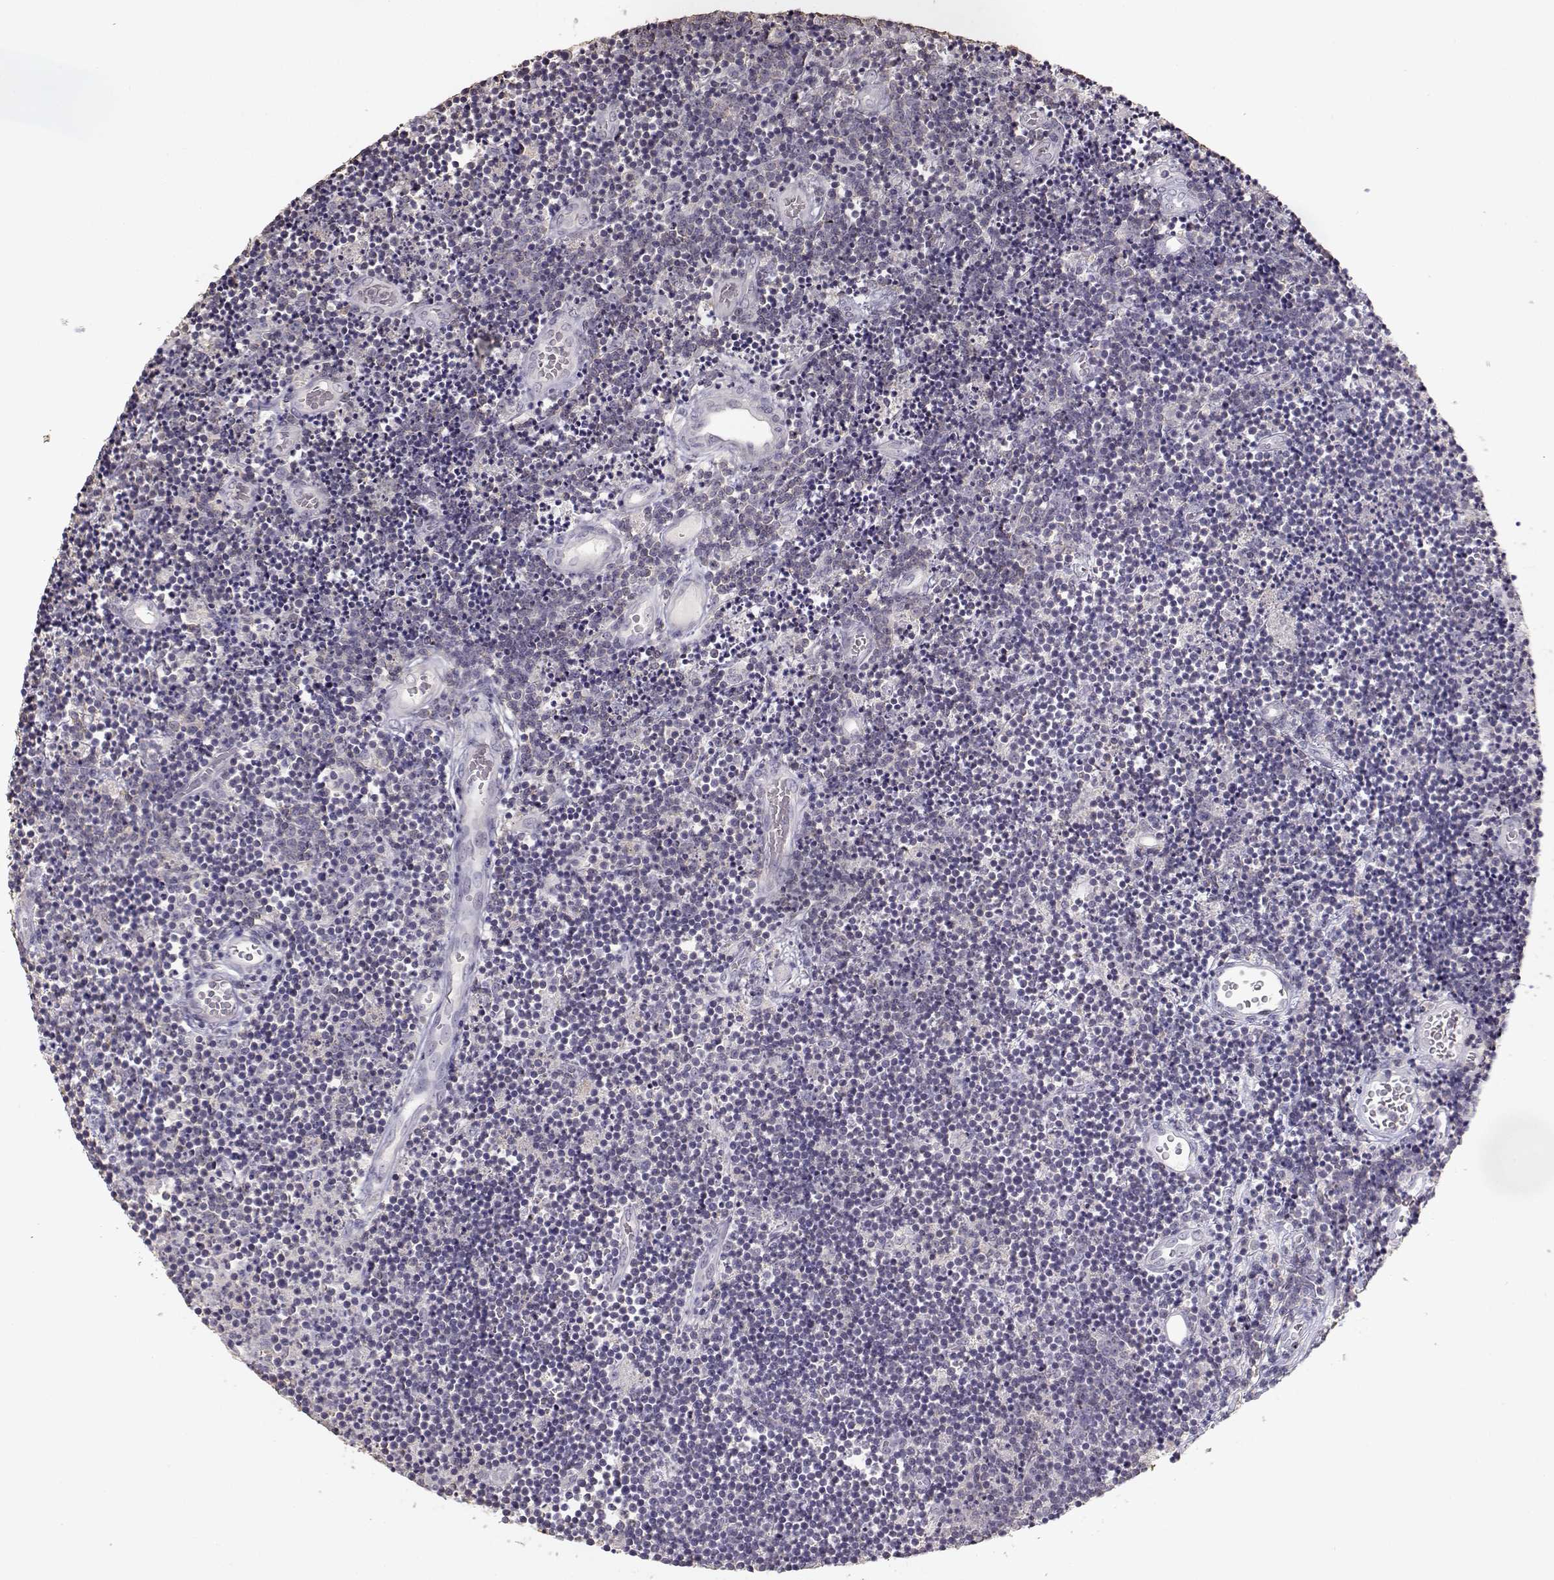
{"staining": {"intensity": "negative", "quantity": "none", "location": "none"}, "tissue": "lymphoma", "cell_type": "Tumor cells", "image_type": "cancer", "snomed": [{"axis": "morphology", "description": "Malignant lymphoma, non-Hodgkin's type, Low grade"}, {"axis": "topography", "description": "Brain"}], "caption": "Immunohistochemical staining of lymphoma displays no significant staining in tumor cells. (Brightfield microscopy of DAB immunohistochemistry at high magnification).", "gene": "UROC1", "patient": {"sex": "female", "age": 66}}